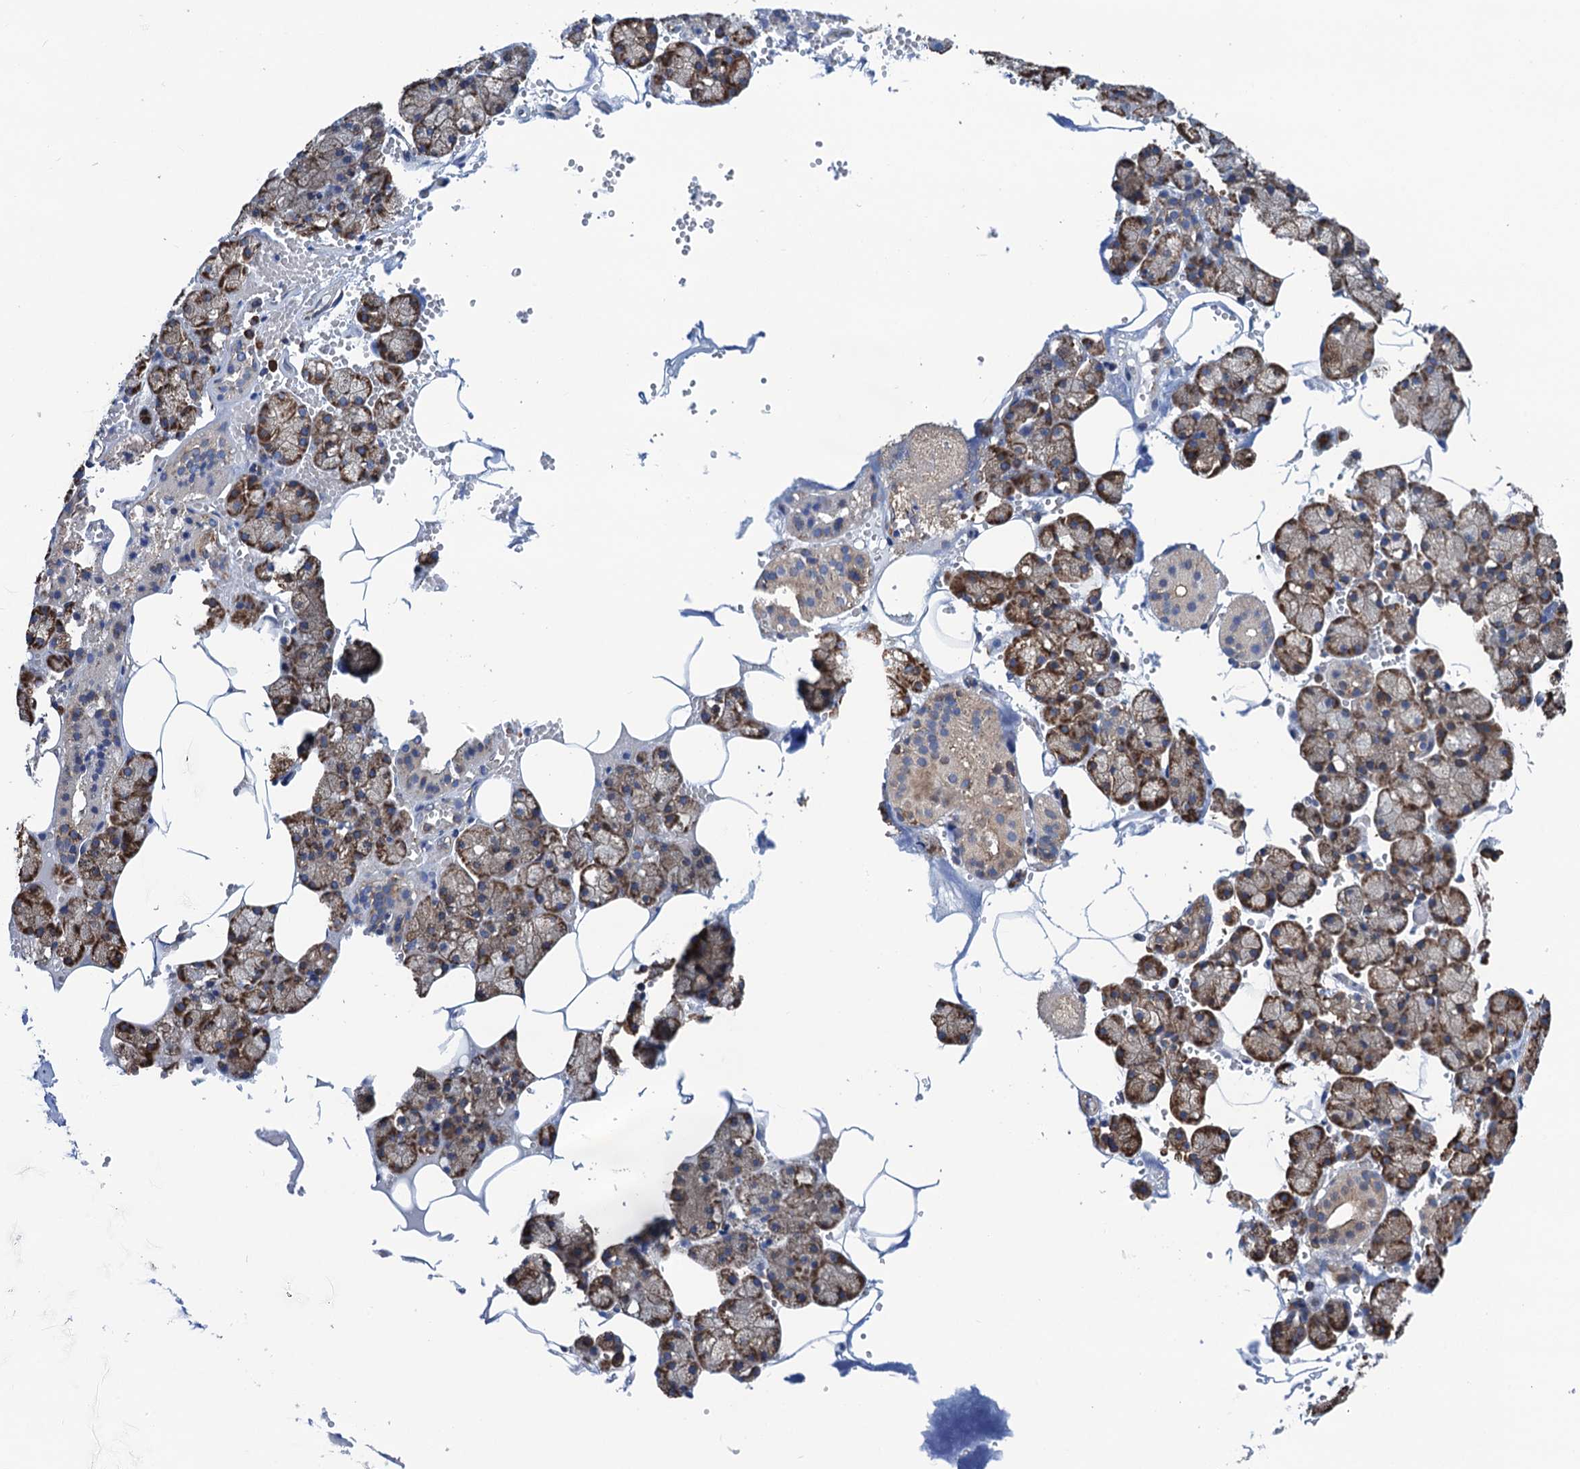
{"staining": {"intensity": "moderate", "quantity": "25%-75%", "location": "cytoplasmic/membranous"}, "tissue": "salivary gland", "cell_type": "Glandular cells", "image_type": "normal", "snomed": [{"axis": "morphology", "description": "Normal tissue, NOS"}, {"axis": "topography", "description": "Salivary gland"}], "caption": "Salivary gland stained with DAB (3,3'-diaminobenzidine) immunohistochemistry (IHC) displays medium levels of moderate cytoplasmic/membranous expression in about 25%-75% of glandular cells.", "gene": "SLC12A7", "patient": {"sex": "male", "age": 62}}